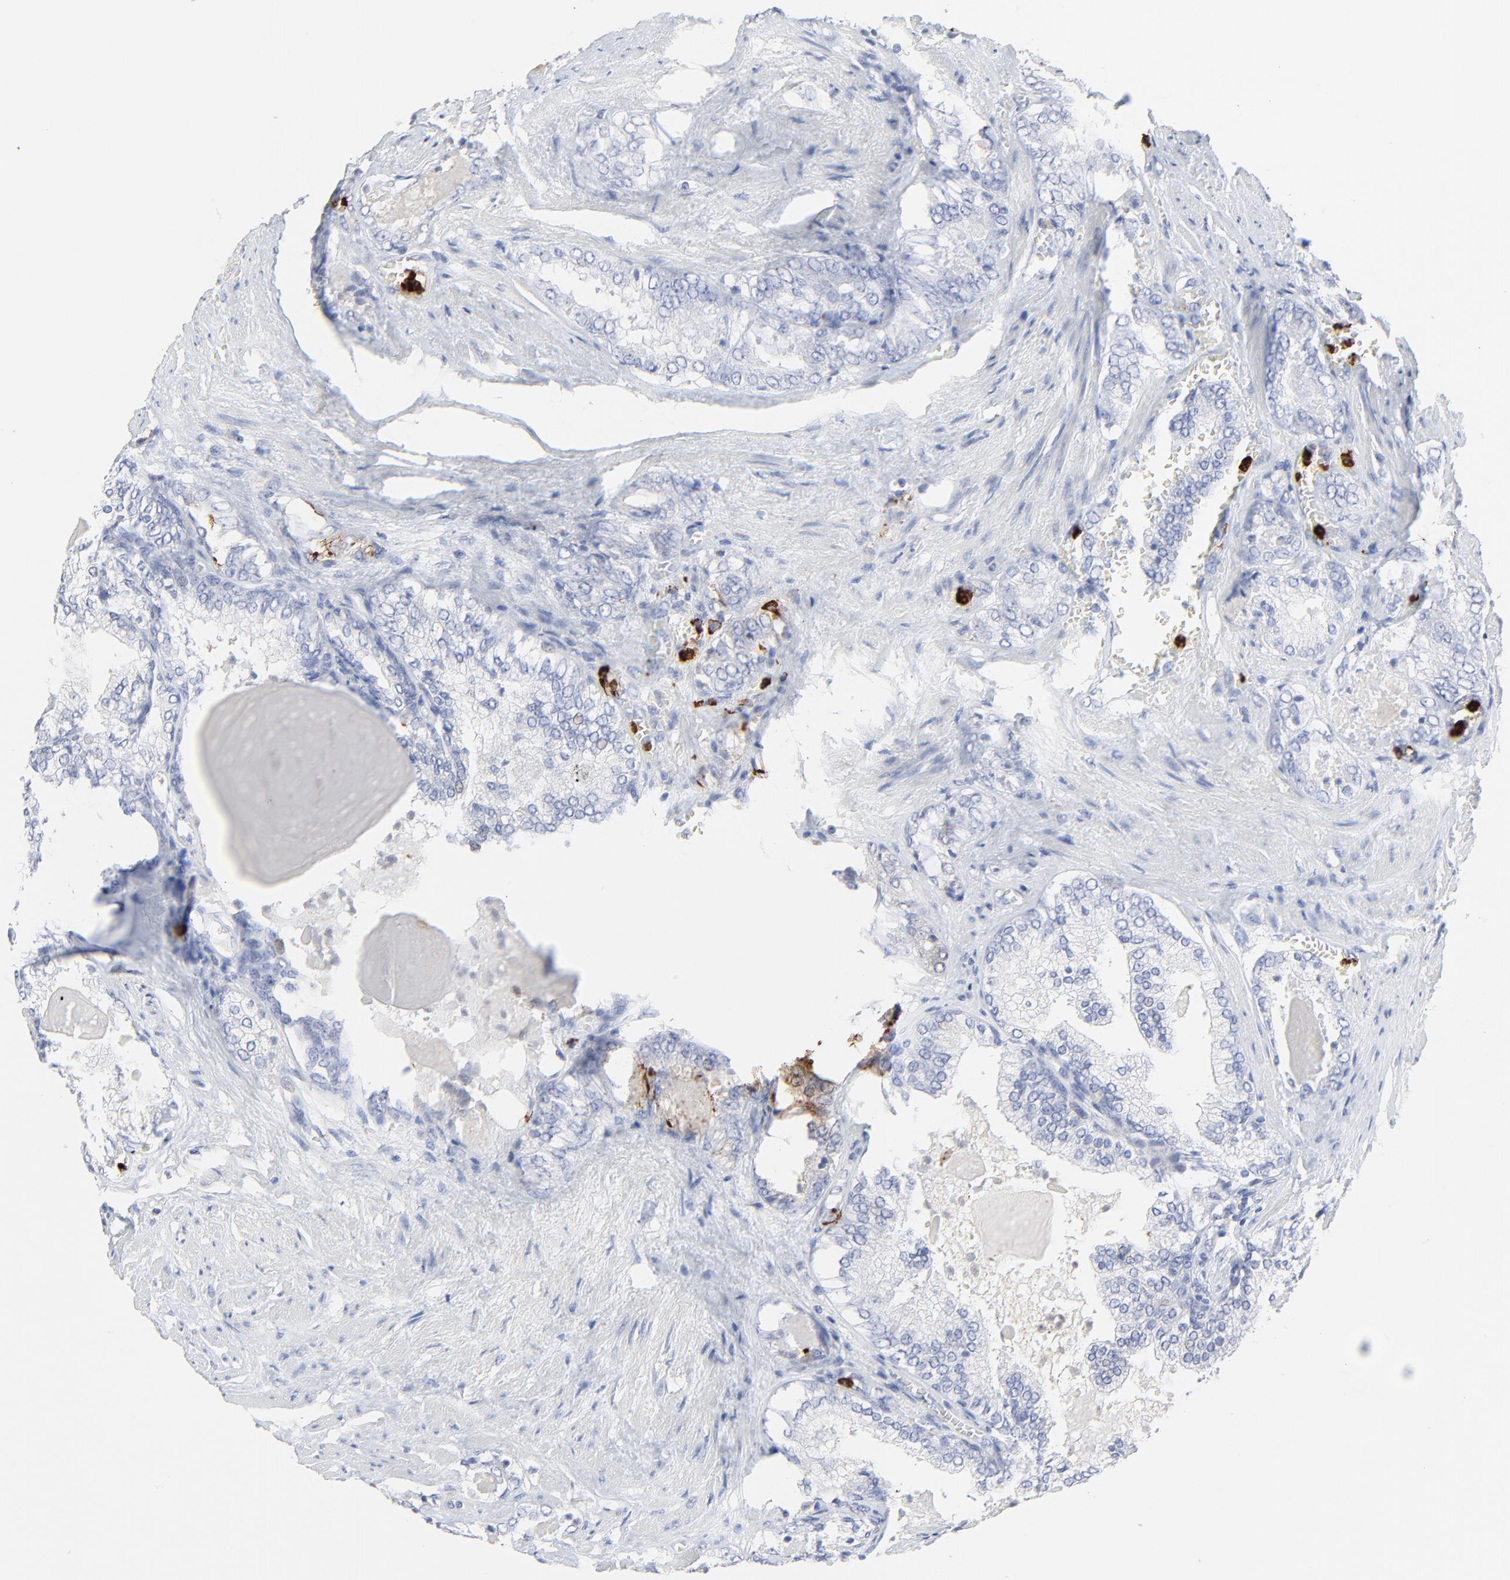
{"staining": {"intensity": "negative", "quantity": "none", "location": "none"}, "tissue": "prostate cancer", "cell_type": "Tumor cells", "image_type": "cancer", "snomed": [{"axis": "morphology", "description": "Adenocarcinoma, Medium grade"}, {"axis": "topography", "description": "Prostate"}], "caption": "Immunohistochemistry of human prostate cancer (medium-grade adenocarcinoma) demonstrates no expression in tumor cells.", "gene": "LCN2", "patient": {"sex": "male", "age": 60}}